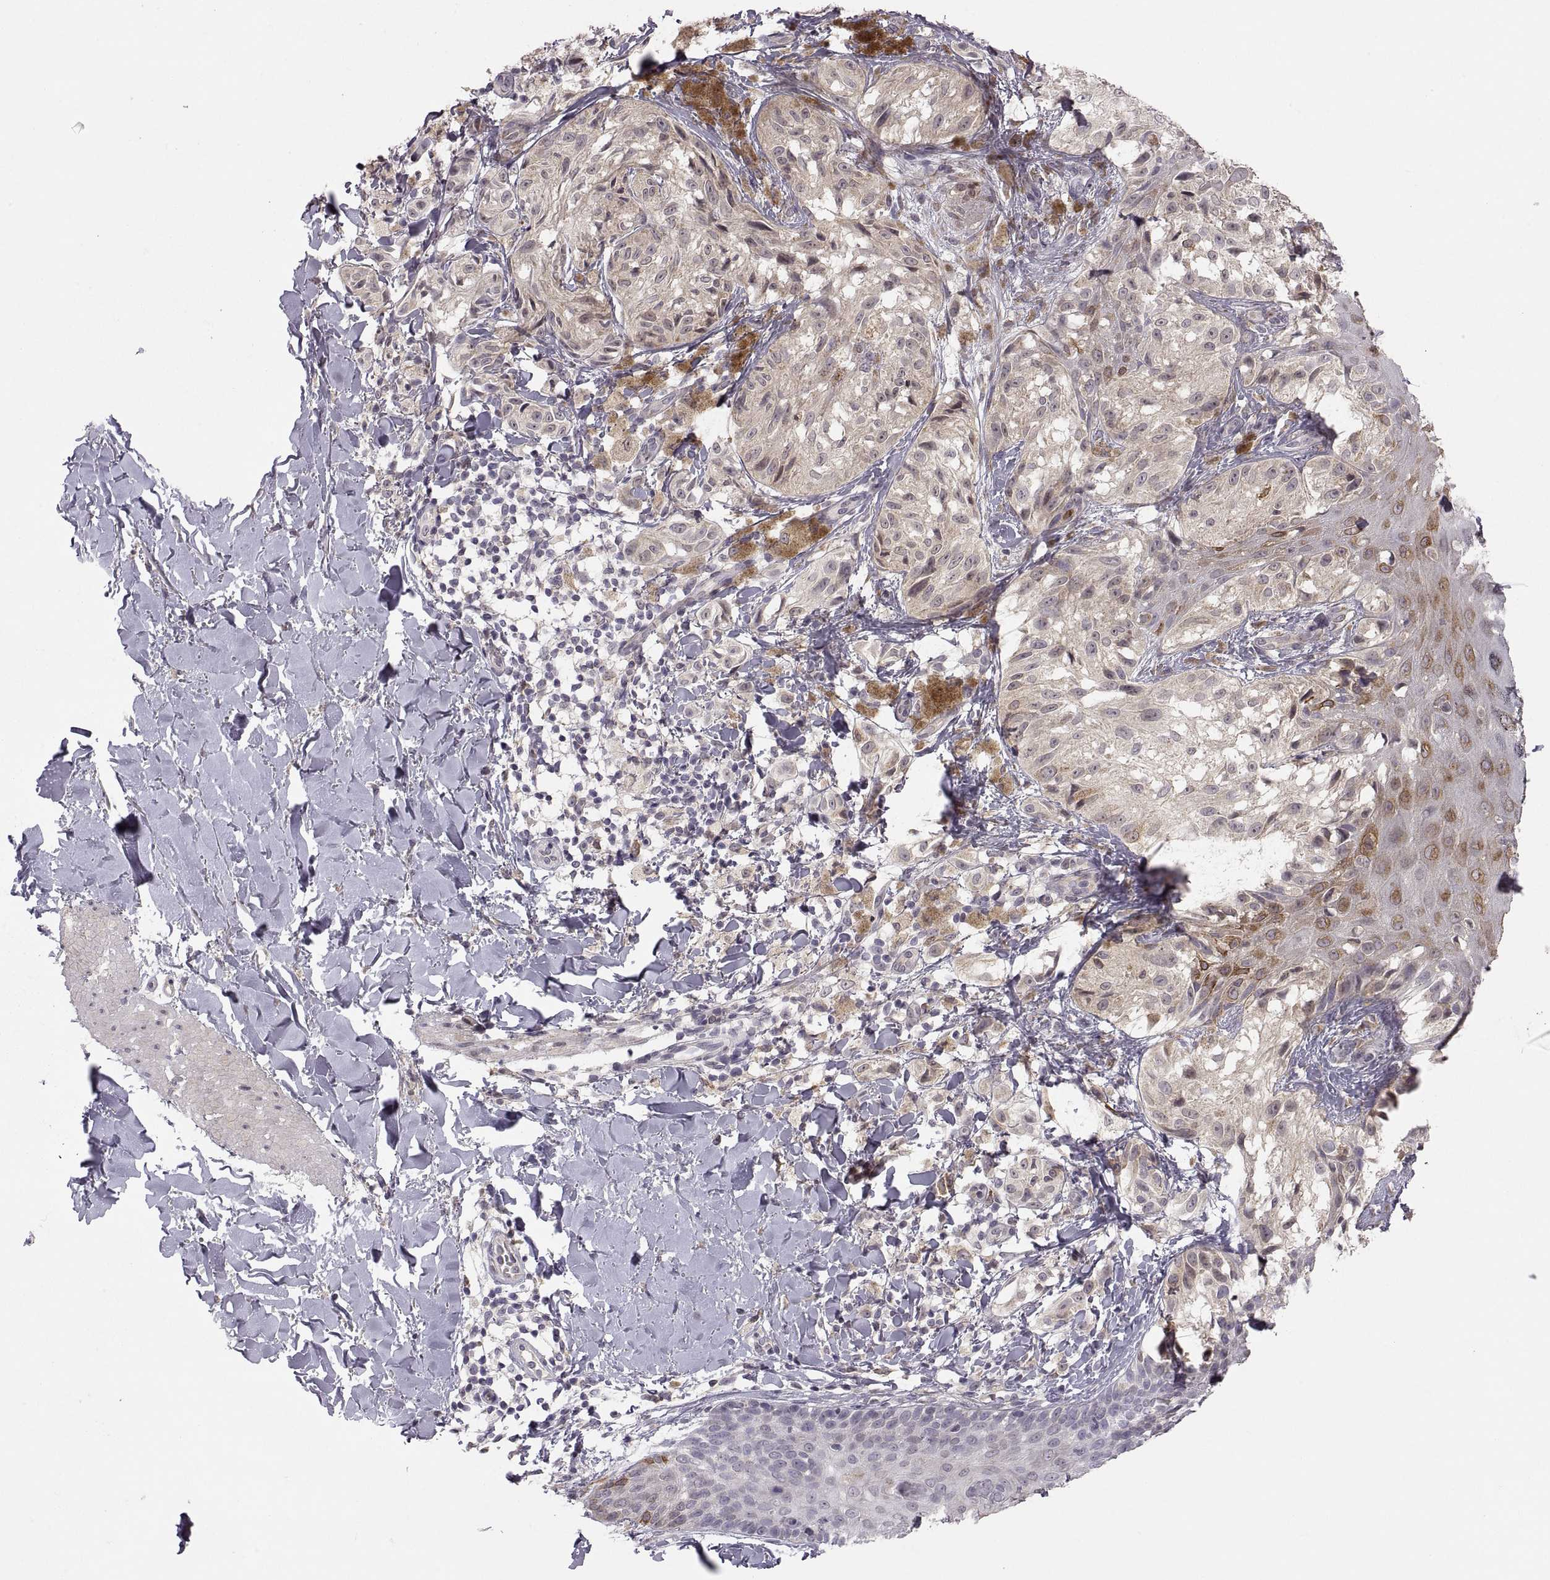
{"staining": {"intensity": "weak", "quantity": "<25%", "location": "cytoplasmic/membranous"}, "tissue": "melanoma", "cell_type": "Tumor cells", "image_type": "cancer", "snomed": [{"axis": "morphology", "description": "Malignant melanoma, NOS"}, {"axis": "topography", "description": "Skin"}], "caption": "This is an immunohistochemistry (IHC) histopathology image of melanoma. There is no positivity in tumor cells.", "gene": "HMGCR", "patient": {"sex": "male", "age": 36}}